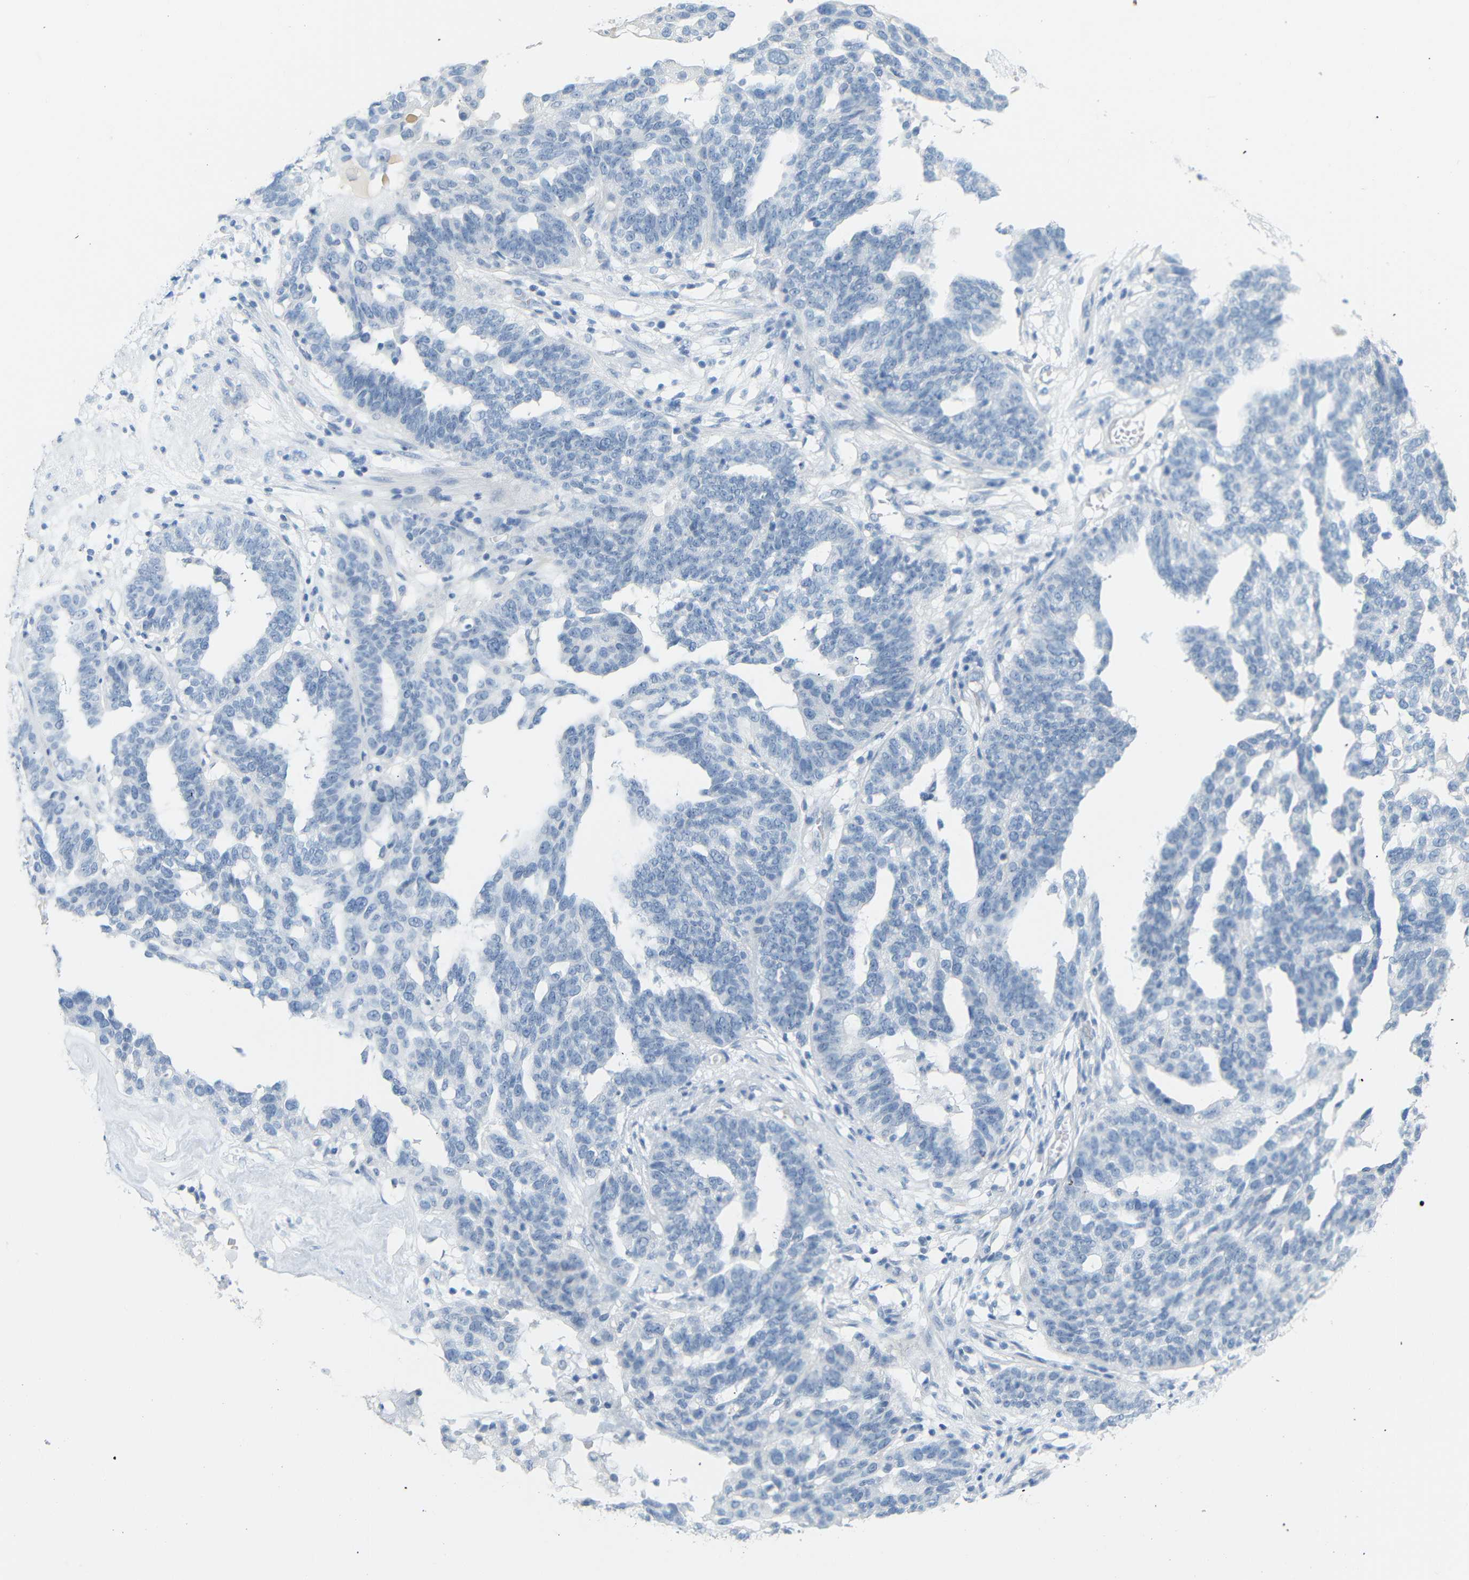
{"staining": {"intensity": "negative", "quantity": "none", "location": "none"}, "tissue": "ovarian cancer", "cell_type": "Tumor cells", "image_type": "cancer", "snomed": [{"axis": "morphology", "description": "Cystadenocarcinoma, serous, NOS"}, {"axis": "topography", "description": "Ovary"}], "caption": "Micrograph shows no significant protein positivity in tumor cells of ovarian cancer.", "gene": "OPN1SW", "patient": {"sex": "female", "age": 59}}